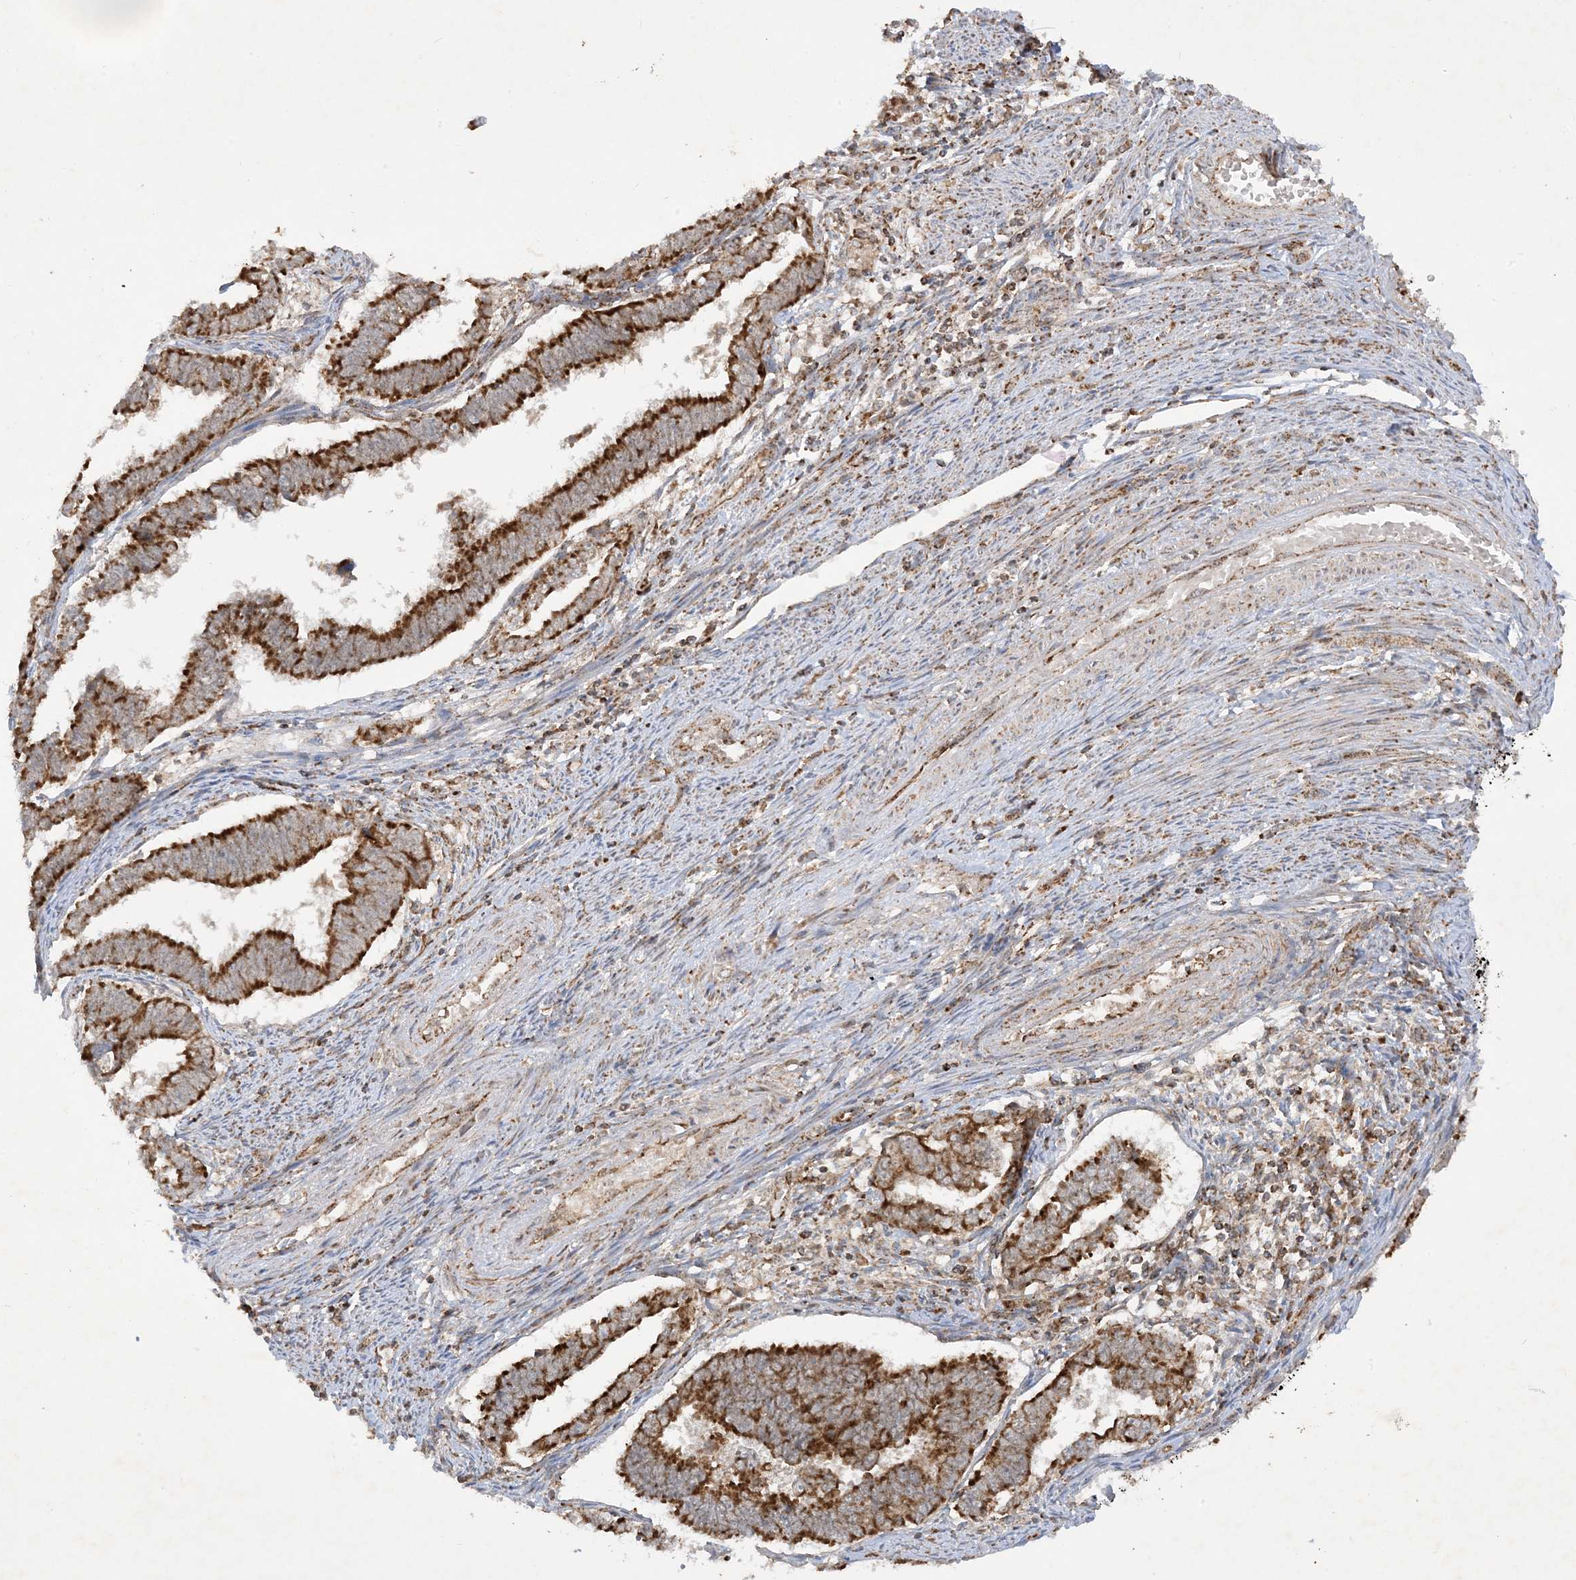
{"staining": {"intensity": "strong", "quantity": ">75%", "location": "cytoplasmic/membranous"}, "tissue": "endometrial cancer", "cell_type": "Tumor cells", "image_type": "cancer", "snomed": [{"axis": "morphology", "description": "Adenocarcinoma, NOS"}, {"axis": "topography", "description": "Endometrium"}], "caption": "Endometrial cancer (adenocarcinoma) tissue displays strong cytoplasmic/membranous positivity in approximately >75% of tumor cells, visualized by immunohistochemistry. (DAB (3,3'-diaminobenzidine) = brown stain, brightfield microscopy at high magnification).", "gene": "NDUFAF3", "patient": {"sex": "female", "age": 75}}